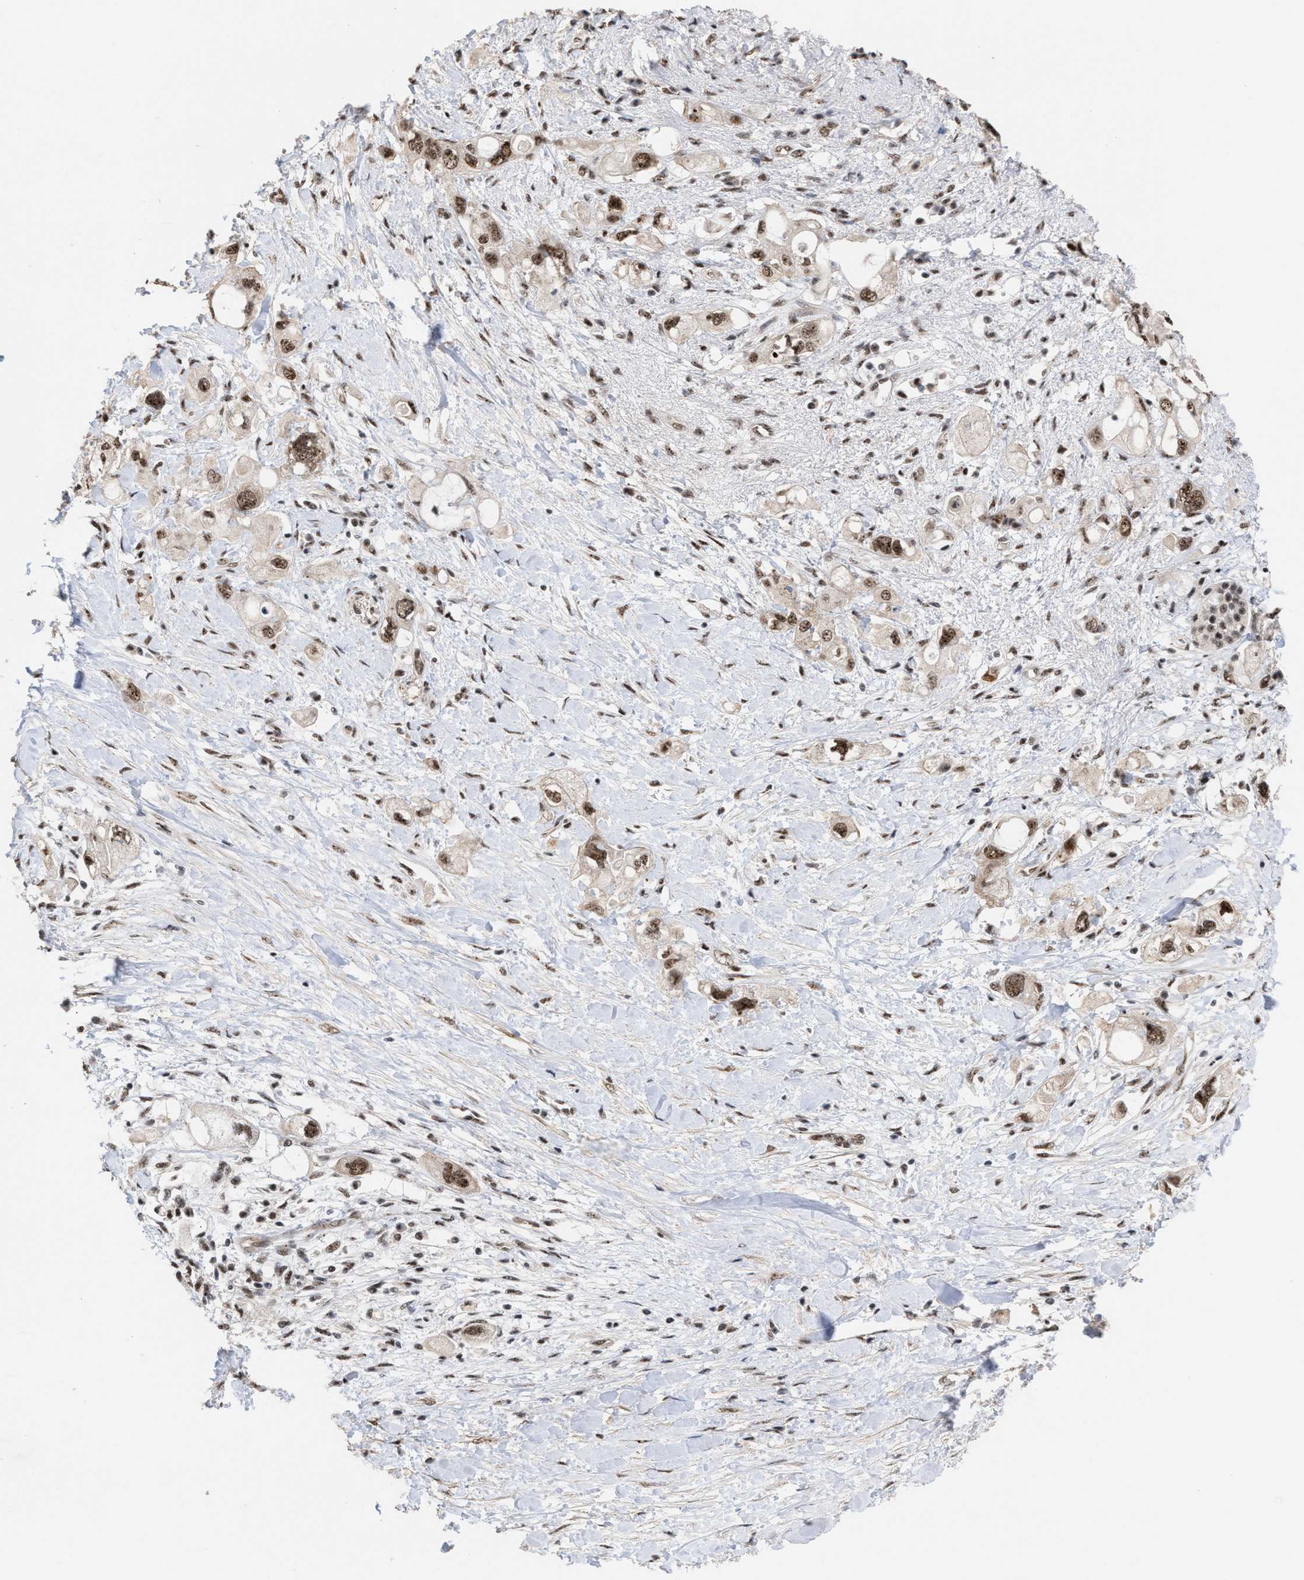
{"staining": {"intensity": "strong", "quantity": ">75%", "location": "nuclear"}, "tissue": "pancreatic cancer", "cell_type": "Tumor cells", "image_type": "cancer", "snomed": [{"axis": "morphology", "description": "Adenocarcinoma, NOS"}, {"axis": "topography", "description": "Pancreas"}], "caption": "Protein expression by IHC shows strong nuclear staining in about >75% of tumor cells in pancreatic cancer (adenocarcinoma). The protein is shown in brown color, while the nuclei are stained blue.", "gene": "EIF4A3", "patient": {"sex": "female", "age": 56}}